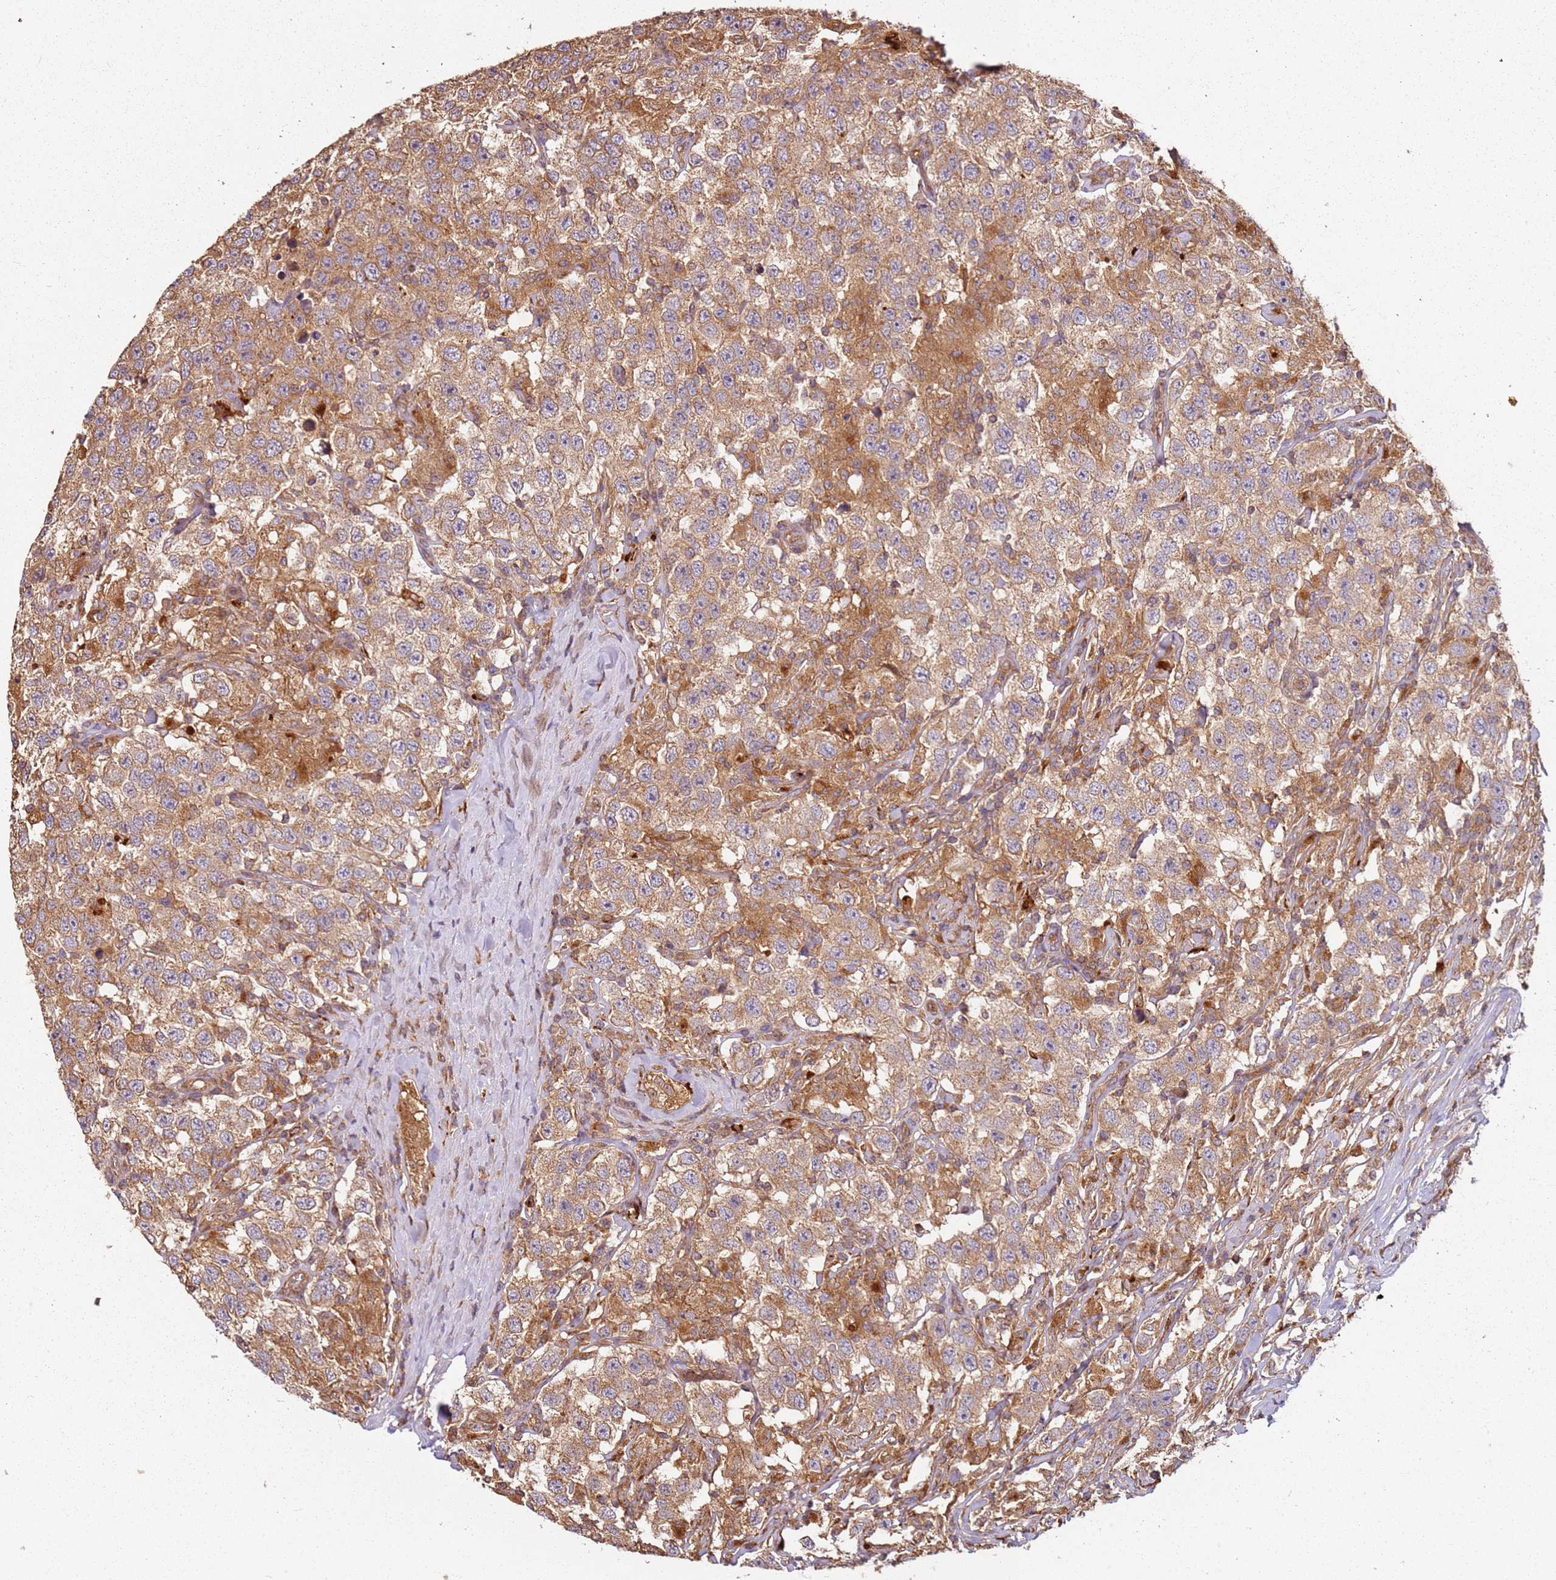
{"staining": {"intensity": "moderate", "quantity": ">75%", "location": "cytoplasmic/membranous"}, "tissue": "testis cancer", "cell_type": "Tumor cells", "image_type": "cancer", "snomed": [{"axis": "morphology", "description": "Seminoma, NOS"}, {"axis": "topography", "description": "Testis"}], "caption": "Seminoma (testis) stained with IHC shows moderate cytoplasmic/membranous positivity in about >75% of tumor cells.", "gene": "SCGB2B2", "patient": {"sex": "male", "age": 41}}